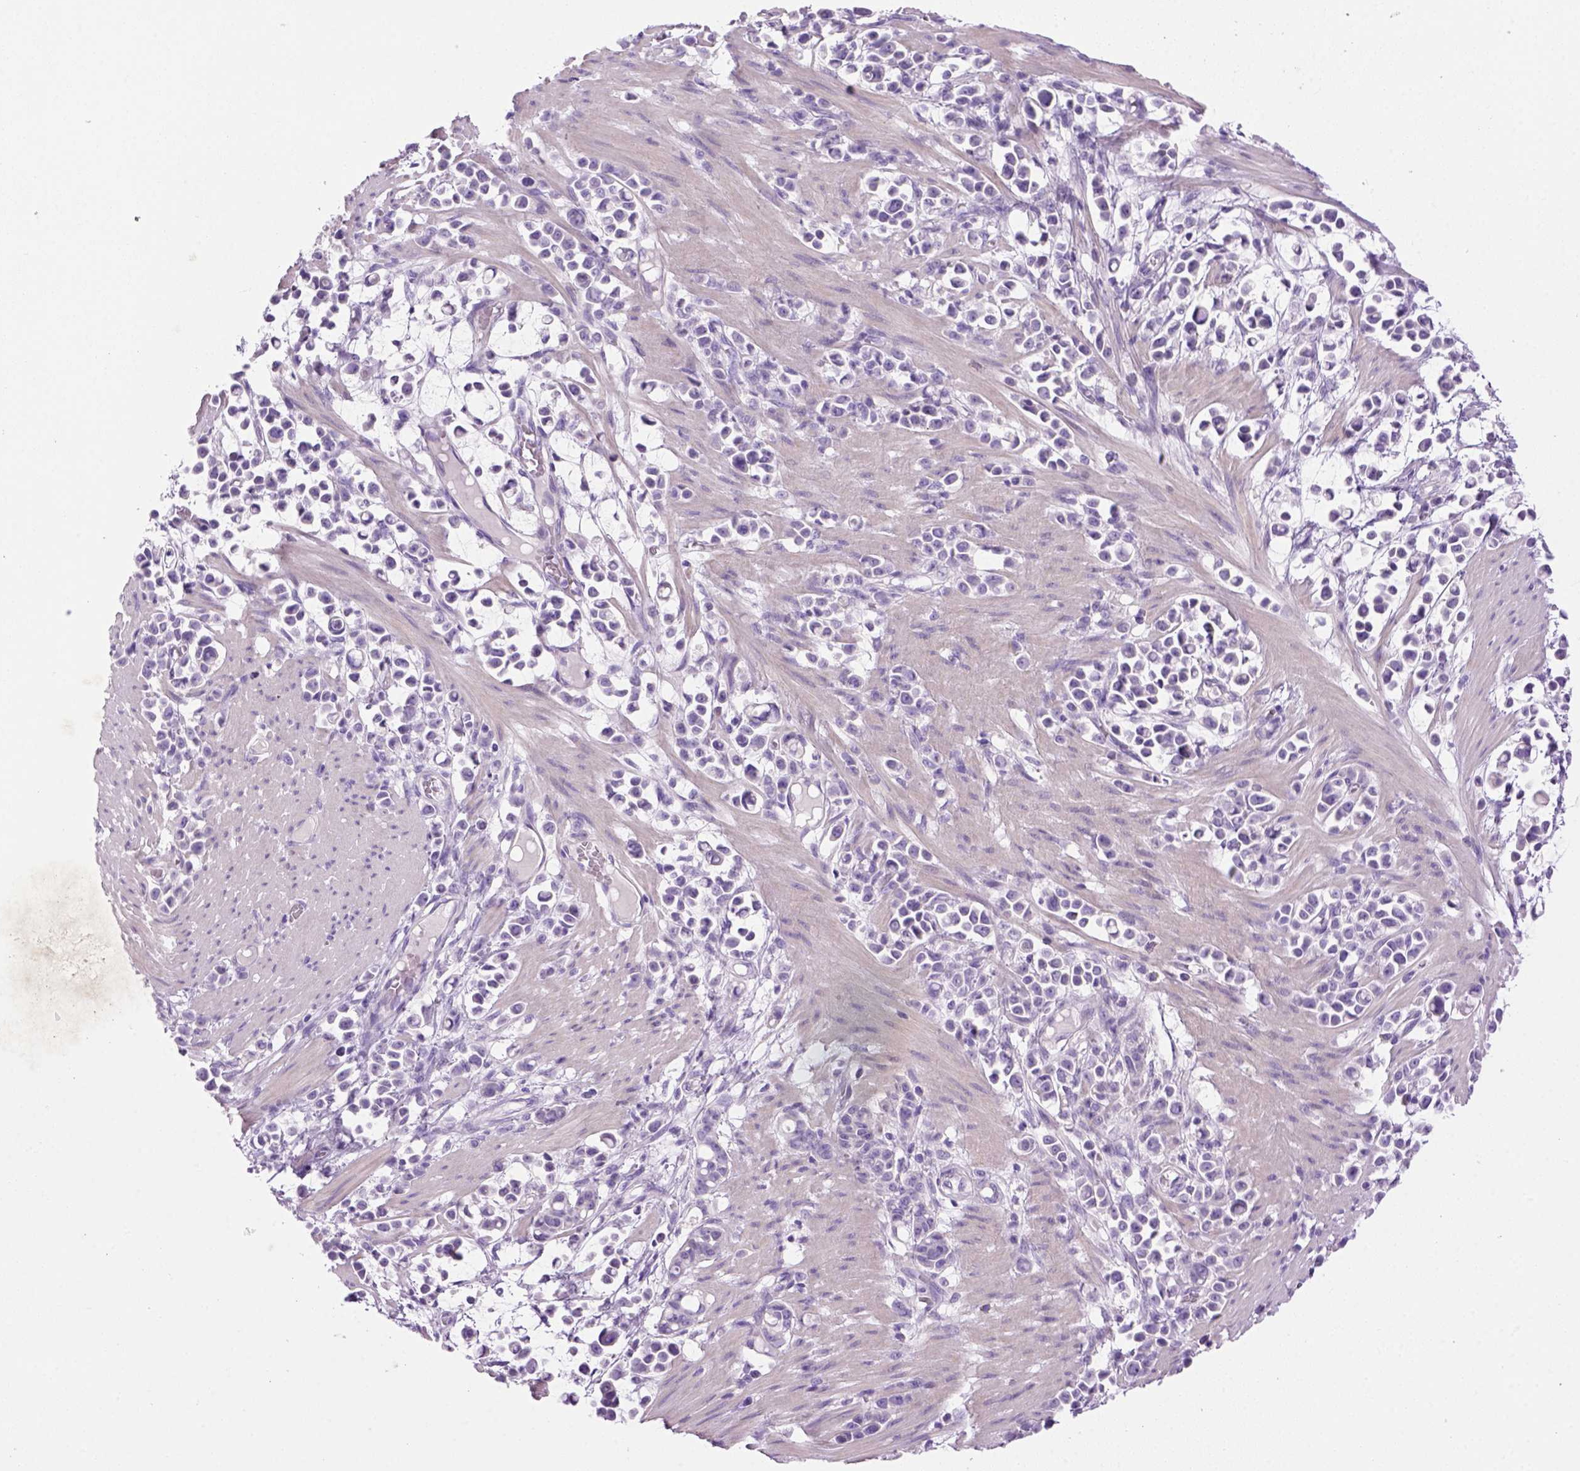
{"staining": {"intensity": "negative", "quantity": "none", "location": "none"}, "tissue": "stomach cancer", "cell_type": "Tumor cells", "image_type": "cancer", "snomed": [{"axis": "morphology", "description": "Adenocarcinoma, NOS"}, {"axis": "topography", "description": "Stomach"}], "caption": "A high-resolution micrograph shows immunohistochemistry (IHC) staining of stomach cancer, which displays no significant positivity in tumor cells.", "gene": "DNAH11", "patient": {"sex": "male", "age": 82}}